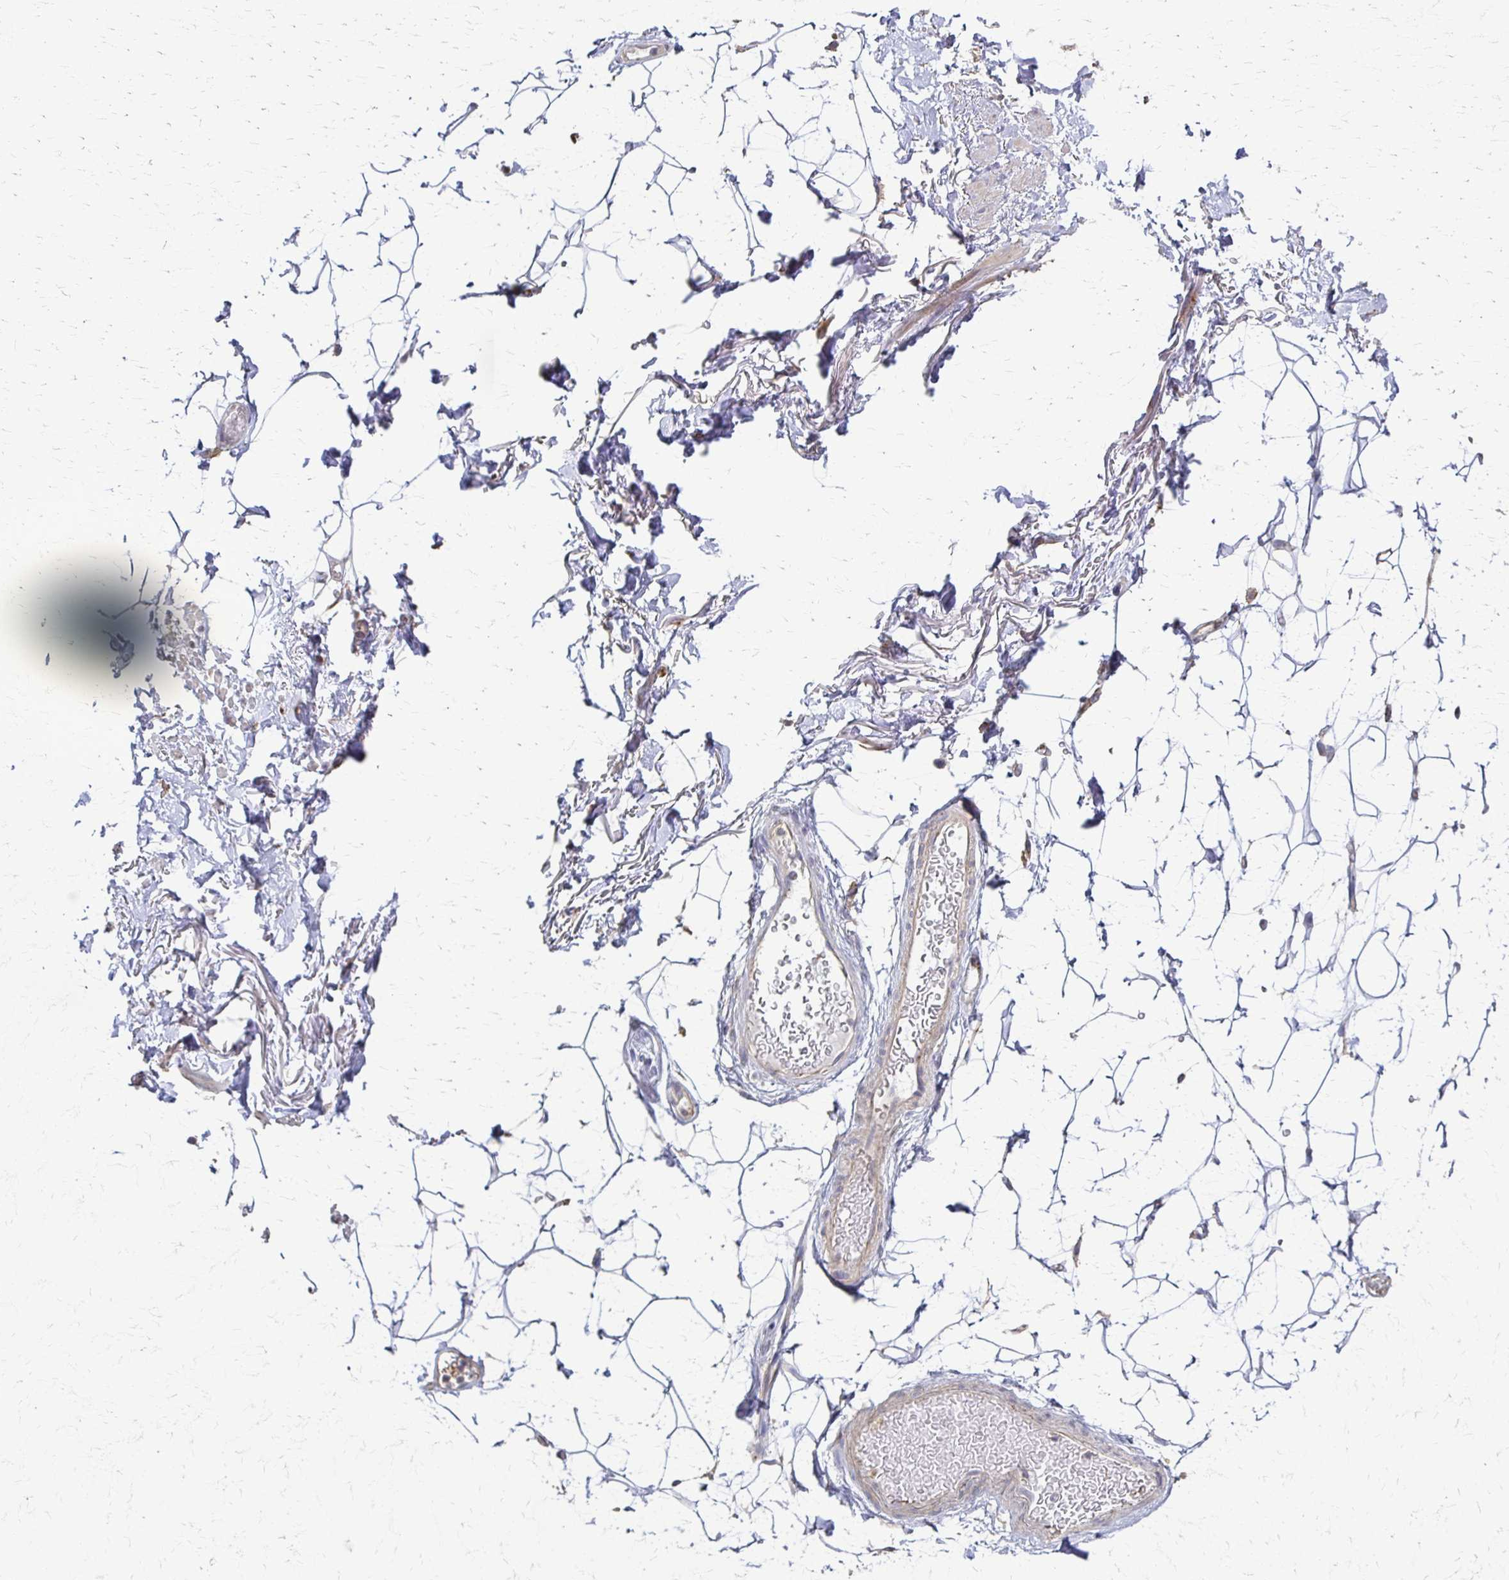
{"staining": {"intensity": "negative", "quantity": "none", "location": "none"}, "tissue": "adipose tissue", "cell_type": "Adipocytes", "image_type": "normal", "snomed": [{"axis": "morphology", "description": "Normal tissue, NOS"}, {"axis": "topography", "description": "Anal"}, {"axis": "topography", "description": "Peripheral nerve tissue"}], "caption": "The micrograph shows no staining of adipocytes in normal adipose tissue.", "gene": "C1QTNF7", "patient": {"sex": "male", "age": 78}}